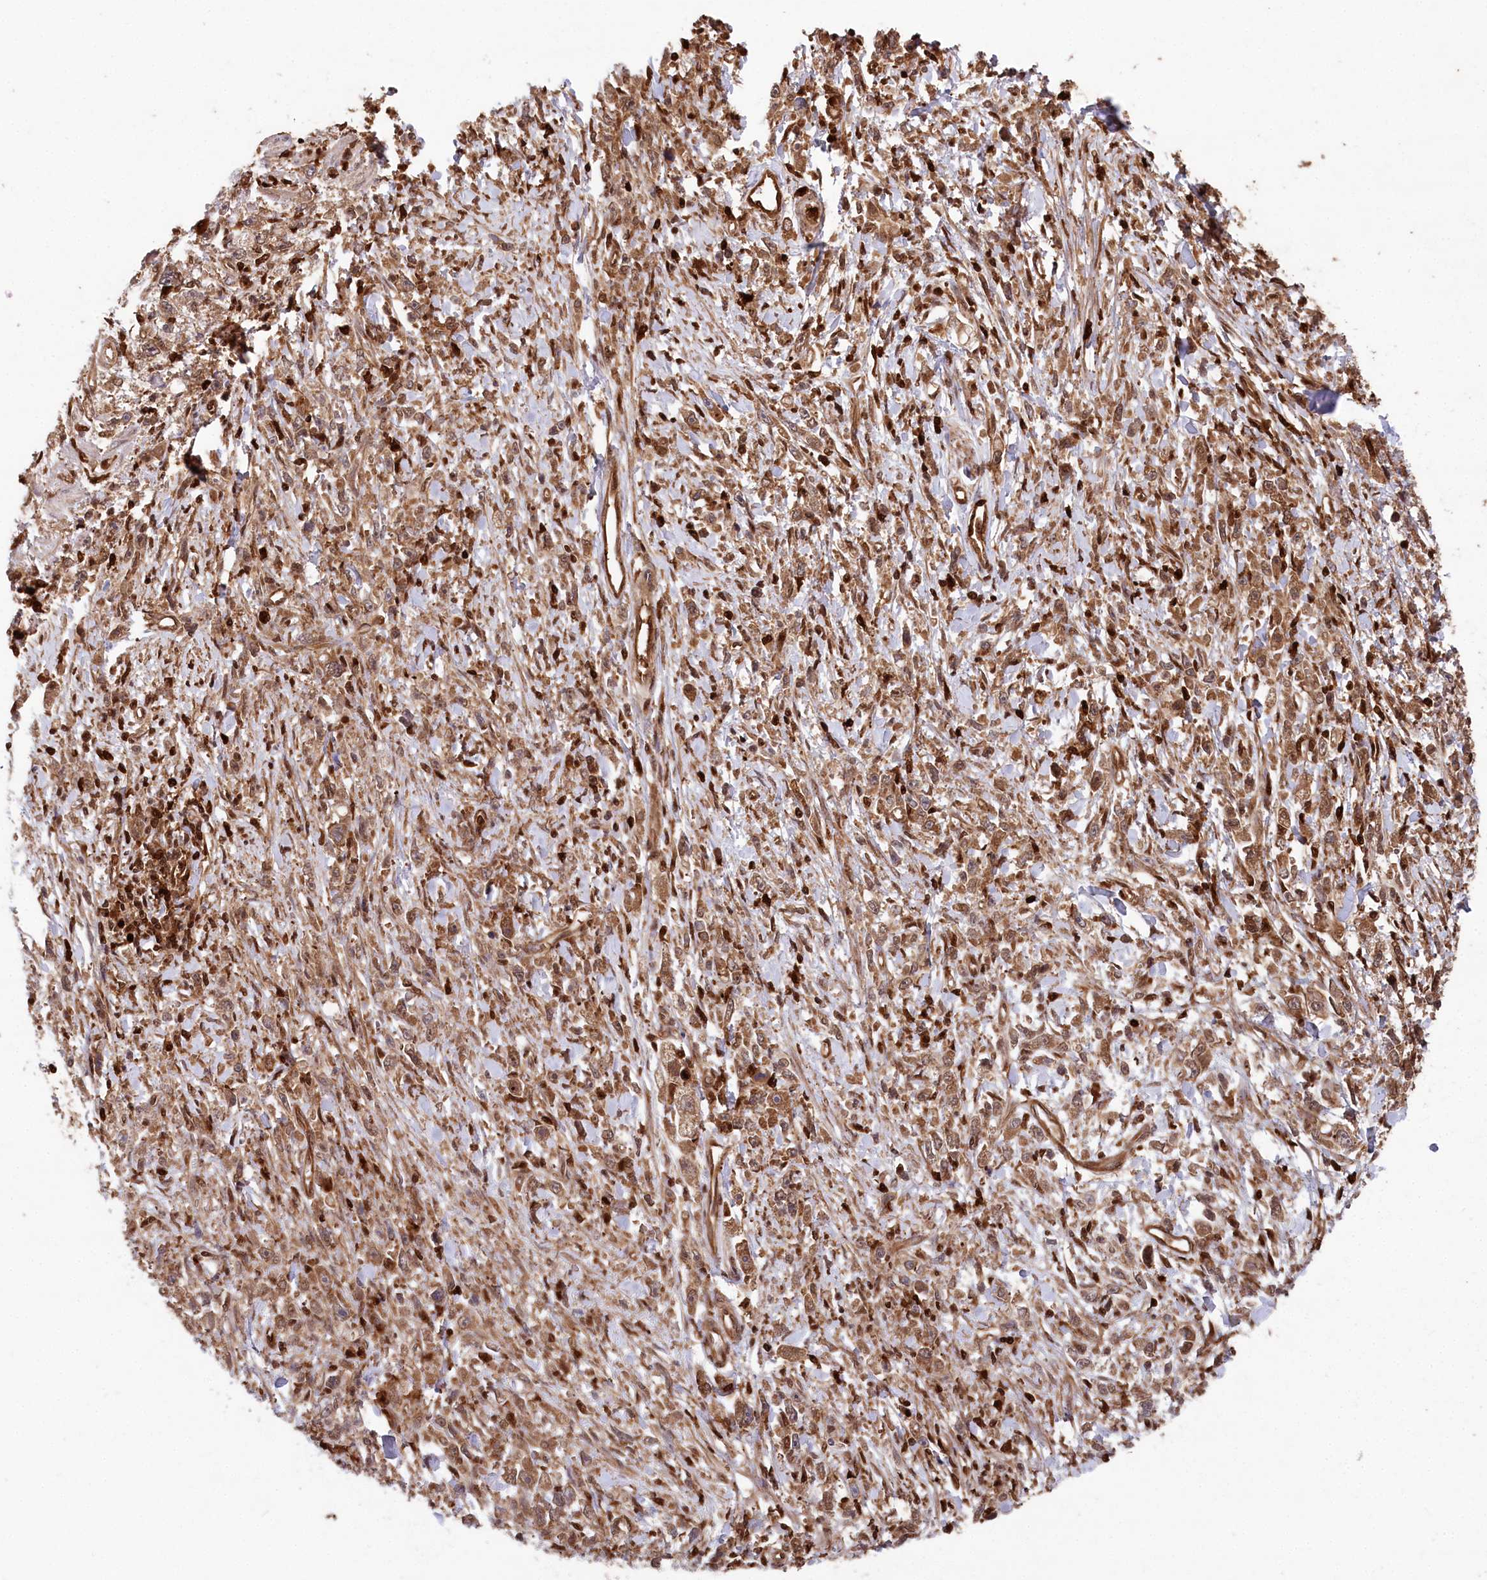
{"staining": {"intensity": "moderate", "quantity": ">75%", "location": "cytoplasmic/membranous"}, "tissue": "stomach cancer", "cell_type": "Tumor cells", "image_type": "cancer", "snomed": [{"axis": "morphology", "description": "Adenocarcinoma, NOS"}, {"axis": "topography", "description": "Stomach"}], "caption": "Immunohistochemical staining of human stomach cancer displays moderate cytoplasmic/membranous protein expression in about >75% of tumor cells.", "gene": "LSG1", "patient": {"sex": "female", "age": 59}}